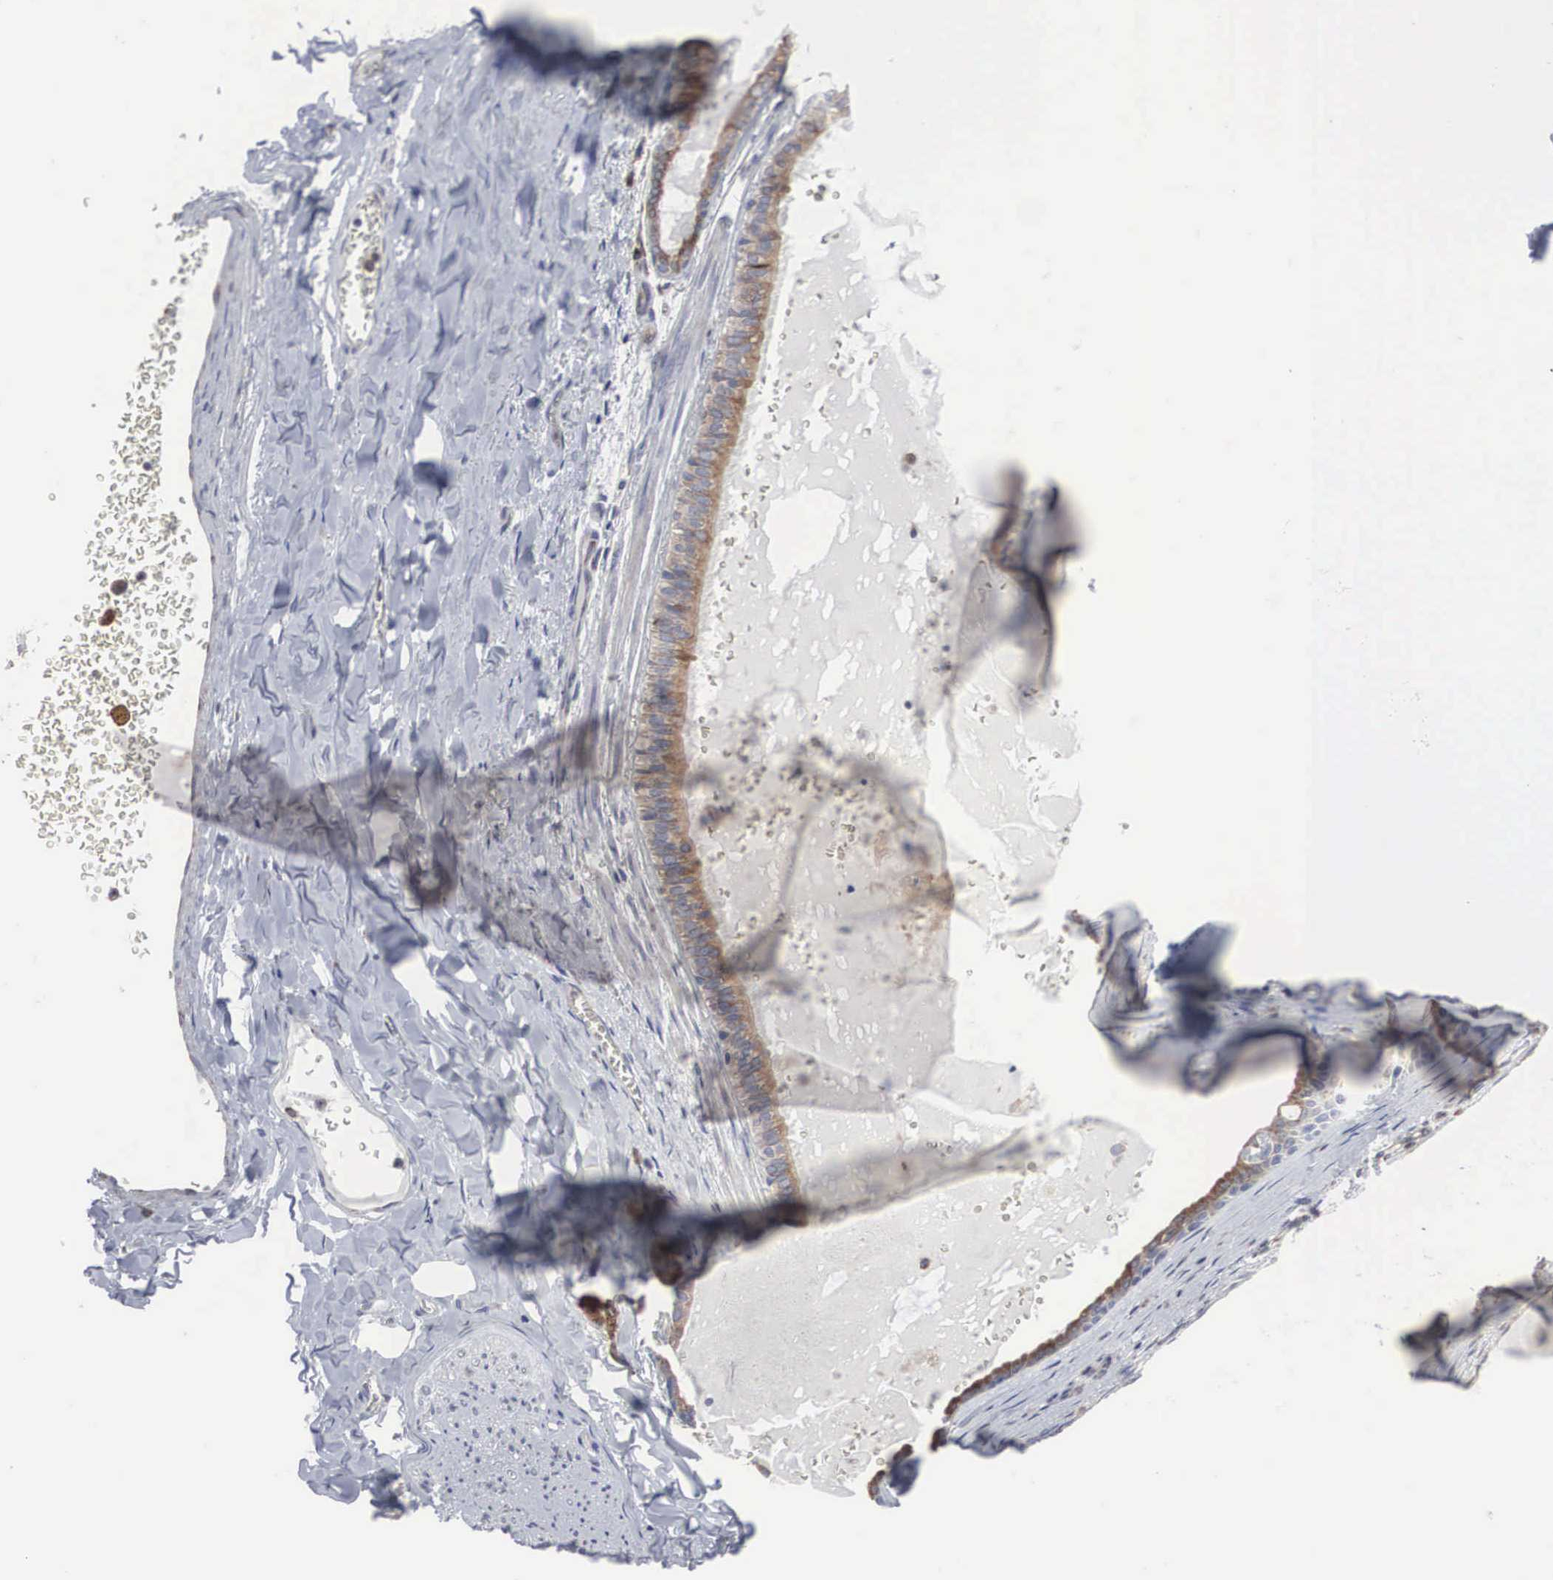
{"staining": {"intensity": "strong", "quantity": ">75%", "location": "cytoplasmic/membranous"}, "tissue": "carcinoid", "cell_type": "Tumor cells", "image_type": "cancer", "snomed": [{"axis": "morphology", "description": "Carcinoid, malignant, NOS"}, {"axis": "topography", "description": "Bronchus"}], "caption": "Immunohistochemical staining of carcinoid (malignant) exhibits high levels of strong cytoplasmic/membranous protein expression in about >75% of tumor cells.", "gene": "MIA2", "patient": {"sex": "male", "age": 55}}